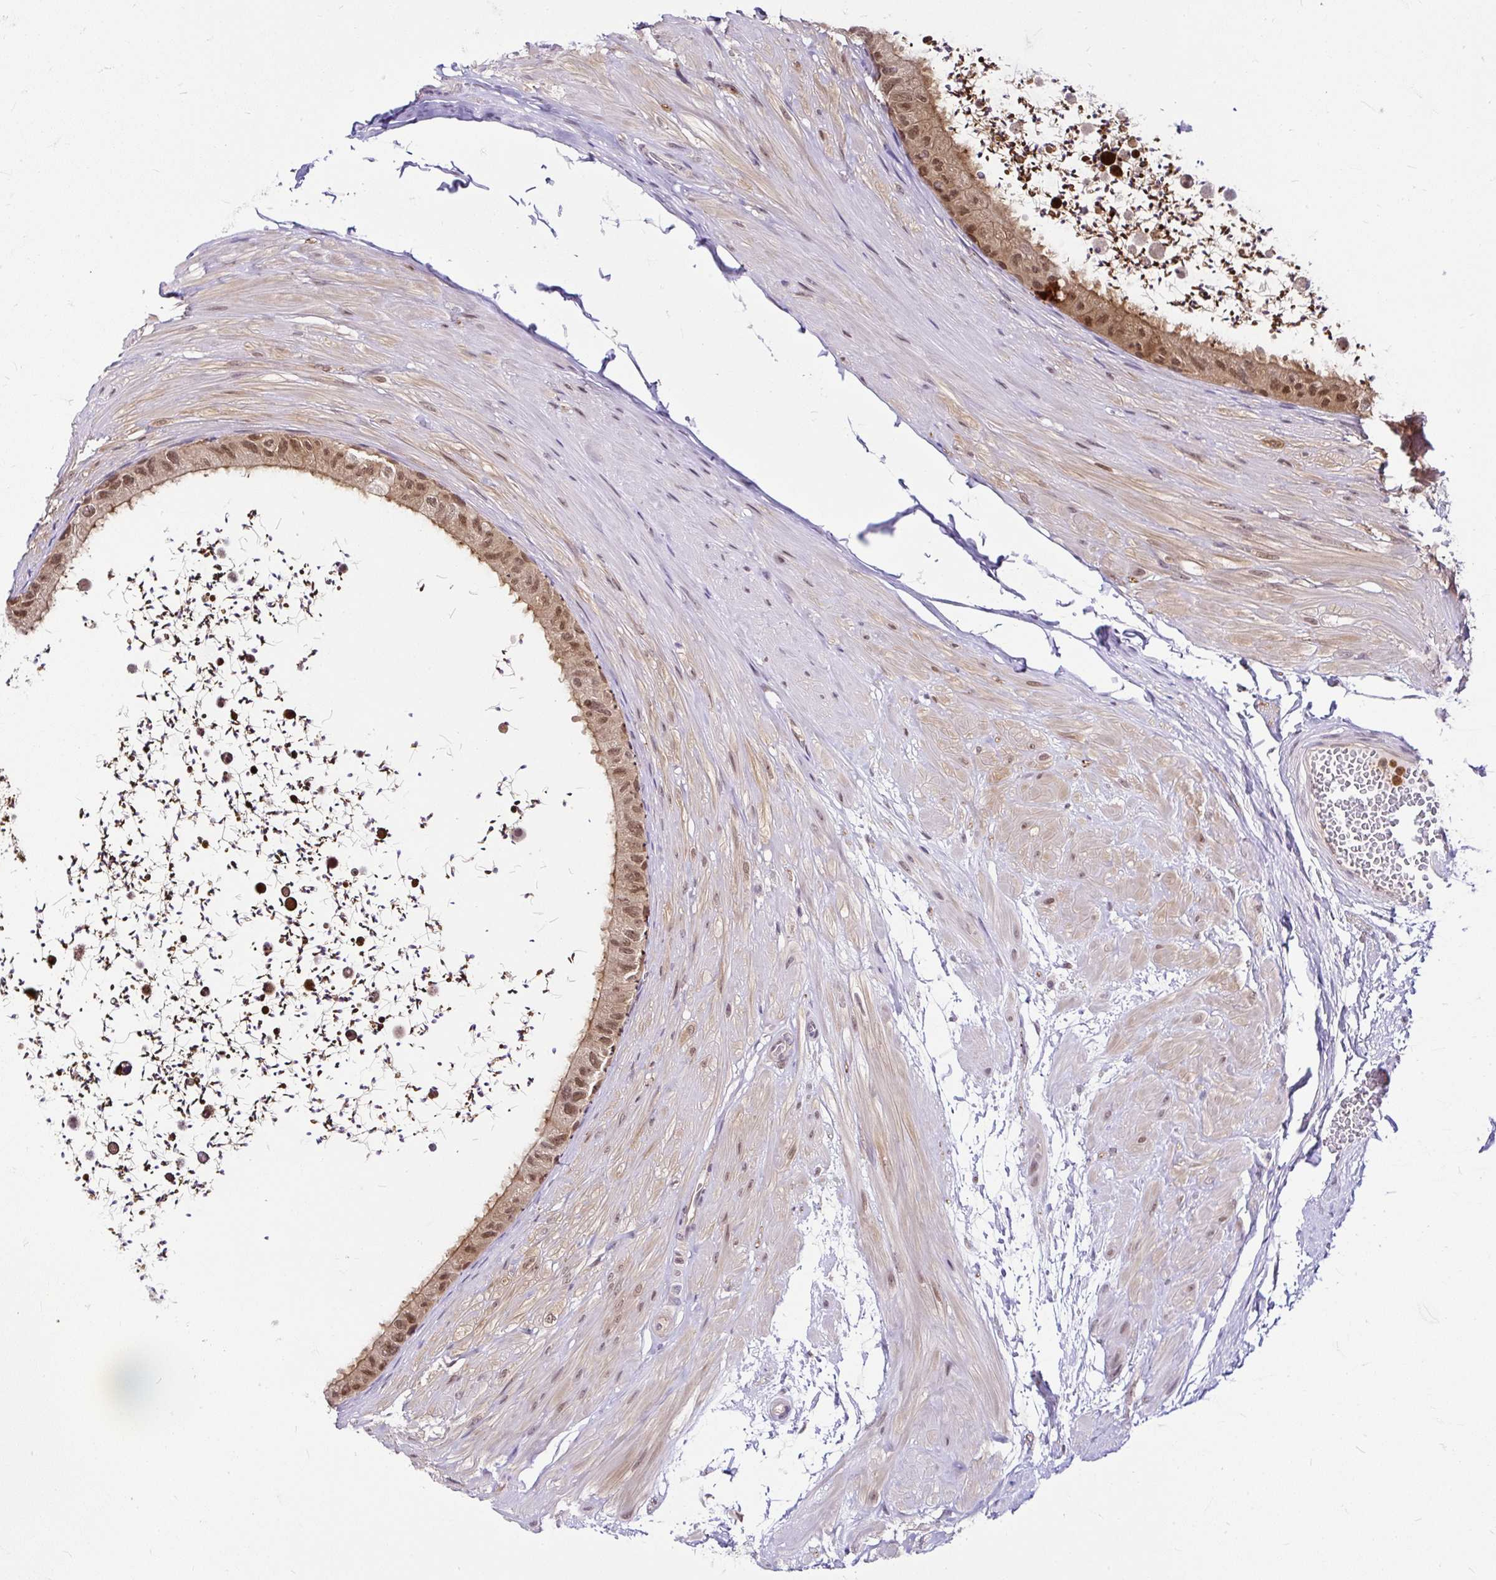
{"staining": {"intensity": "moderate", "quantity": ">75%", "location": "cytoplasmic/membranous,nuclear"}, "tissue": "epididymis", "cell_type": "Glandular cells", "image_type": "normal", "snomed": [{"axis": "morphology", "description": "Normal tissue, NOS"}, {"axis": "topography", "description": "Epididymis"}, {"axis": "topography", "description": "Peripheral nerve tissue"}], "caption": "Immunohistochemistry (IHC) of unremarkable human epididymis exhibits medium levels of moderate cytoplasmic/membranous,nuclear positivity in approximately >75% of glandular cells.", "gene": "PIN4", "patient": {"sex": "male", "age": 32}}